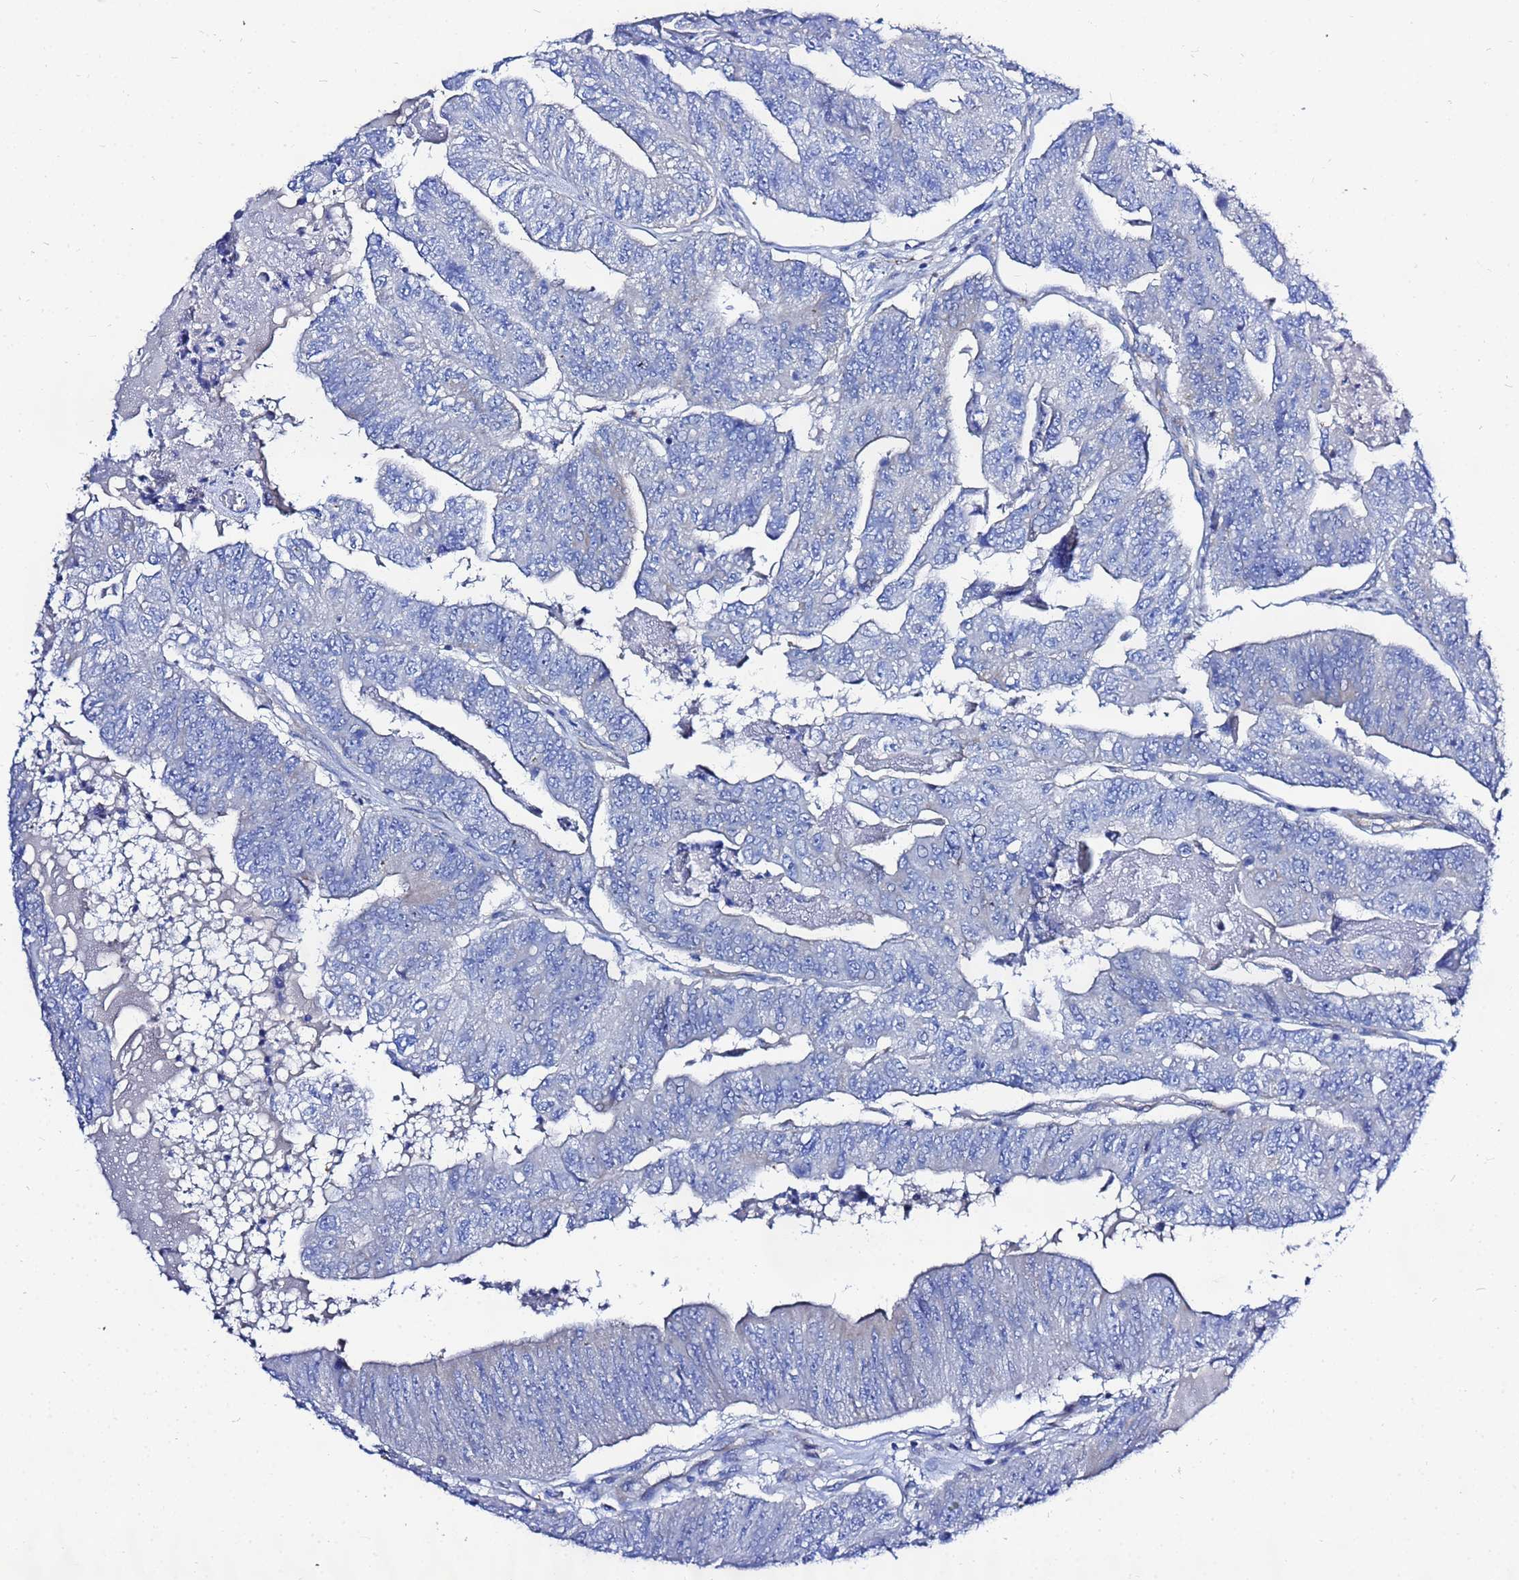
{"staining": {"intensity": "negative", "quantity": "none", "location": "none"}, "tissue": "colorectal cancer", "cell_type": "Tumor cells", "image_type": "cancer", "snomed": [{"axis": "morphology", "description": "Adenocarcinoma, NOS"}, {"axis": "topography", "description": "Colon"}], "caption": "Adenocarcinoma (colorectal) stained for a protein using IHC shows no staining tumor cells.", "gene": "FAHD2A", "patient": {"sex": "female", "age": 67}}